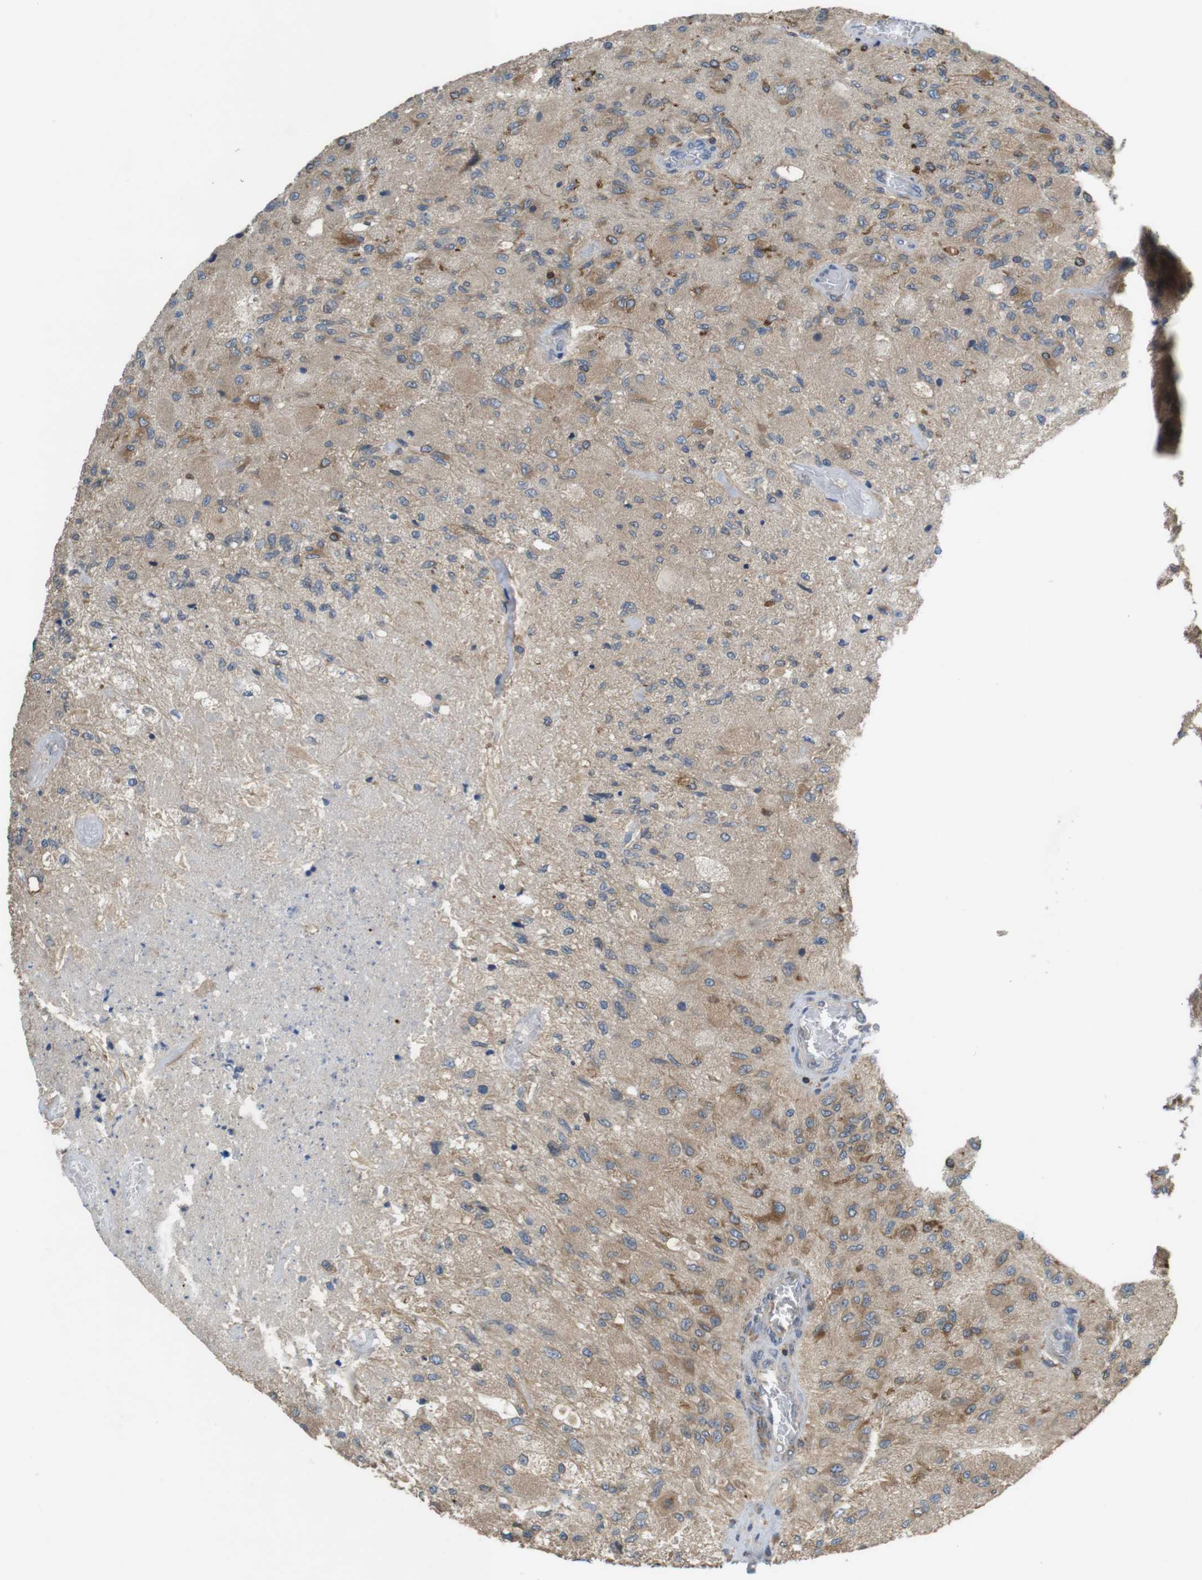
{"staining": {"intensity": "moderate", "quantity": "25%-75%", "location": "cytoplasmic/membranous"}, "tissue": "glioma", "cell_type": "Tumor cells", "image_type": "cancer", "snomed": [{"axis": "morphology", "description": "Normal tissue, NOS"}, {"axis": "morphology", "description": "Glioma, malignant, High grade"}, {"axis": "topography", "description": "Cerebral cortex"}], "caption": "A photomicrograph of human glioma stained for a protein shows moderate cytoplasmic/membranous brown staining in tumor cells. Ihc stains the protein in brown and the nuclei are stained blue.", "gene": "ARL6IP5", "patient": {"sex": "male", "age": 77}}